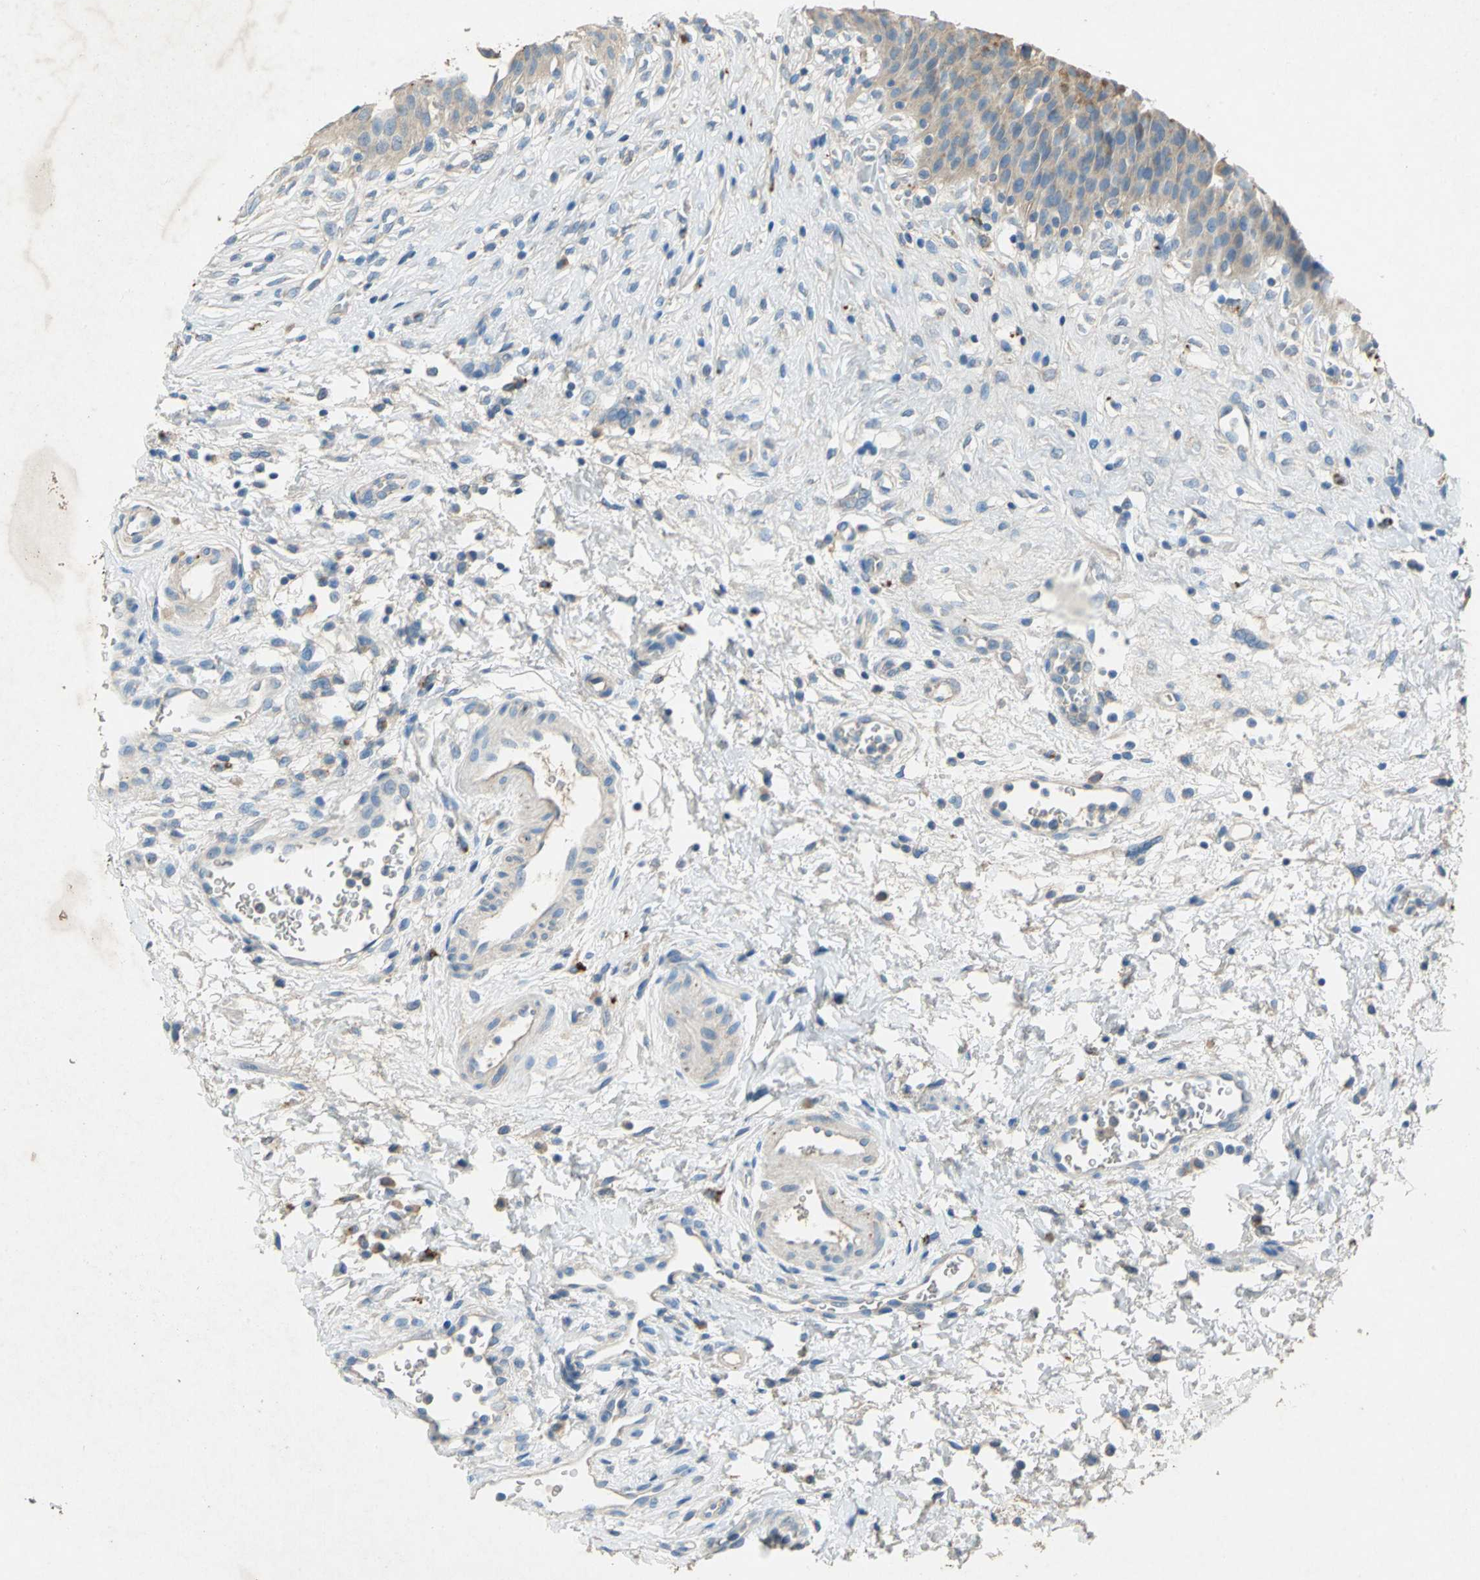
{"staining": {"intensity": "weak", "quantity": ">75%", "location": "cytoplasmic/membranous"}, "tissue": "urinary bladder", "cell_type": "Urothelial cells", "image_type": "normal", "snomed": [{"axis": "morphology", "description": "Normal tissue, NOS"}, {"axis": "morphology", "description": "Dysplasia, NOS"}, {"axis": "topography", "description": "Urinary bladder"}], "caption": "This is an image of immunohistochemistry staining of normal urinary bladder, which shows weak staining in the cytoplasmic/membranous of urothelial cells.", "gene": "ADAMTS5", "patient": {"sex": "male", "age": 35}}